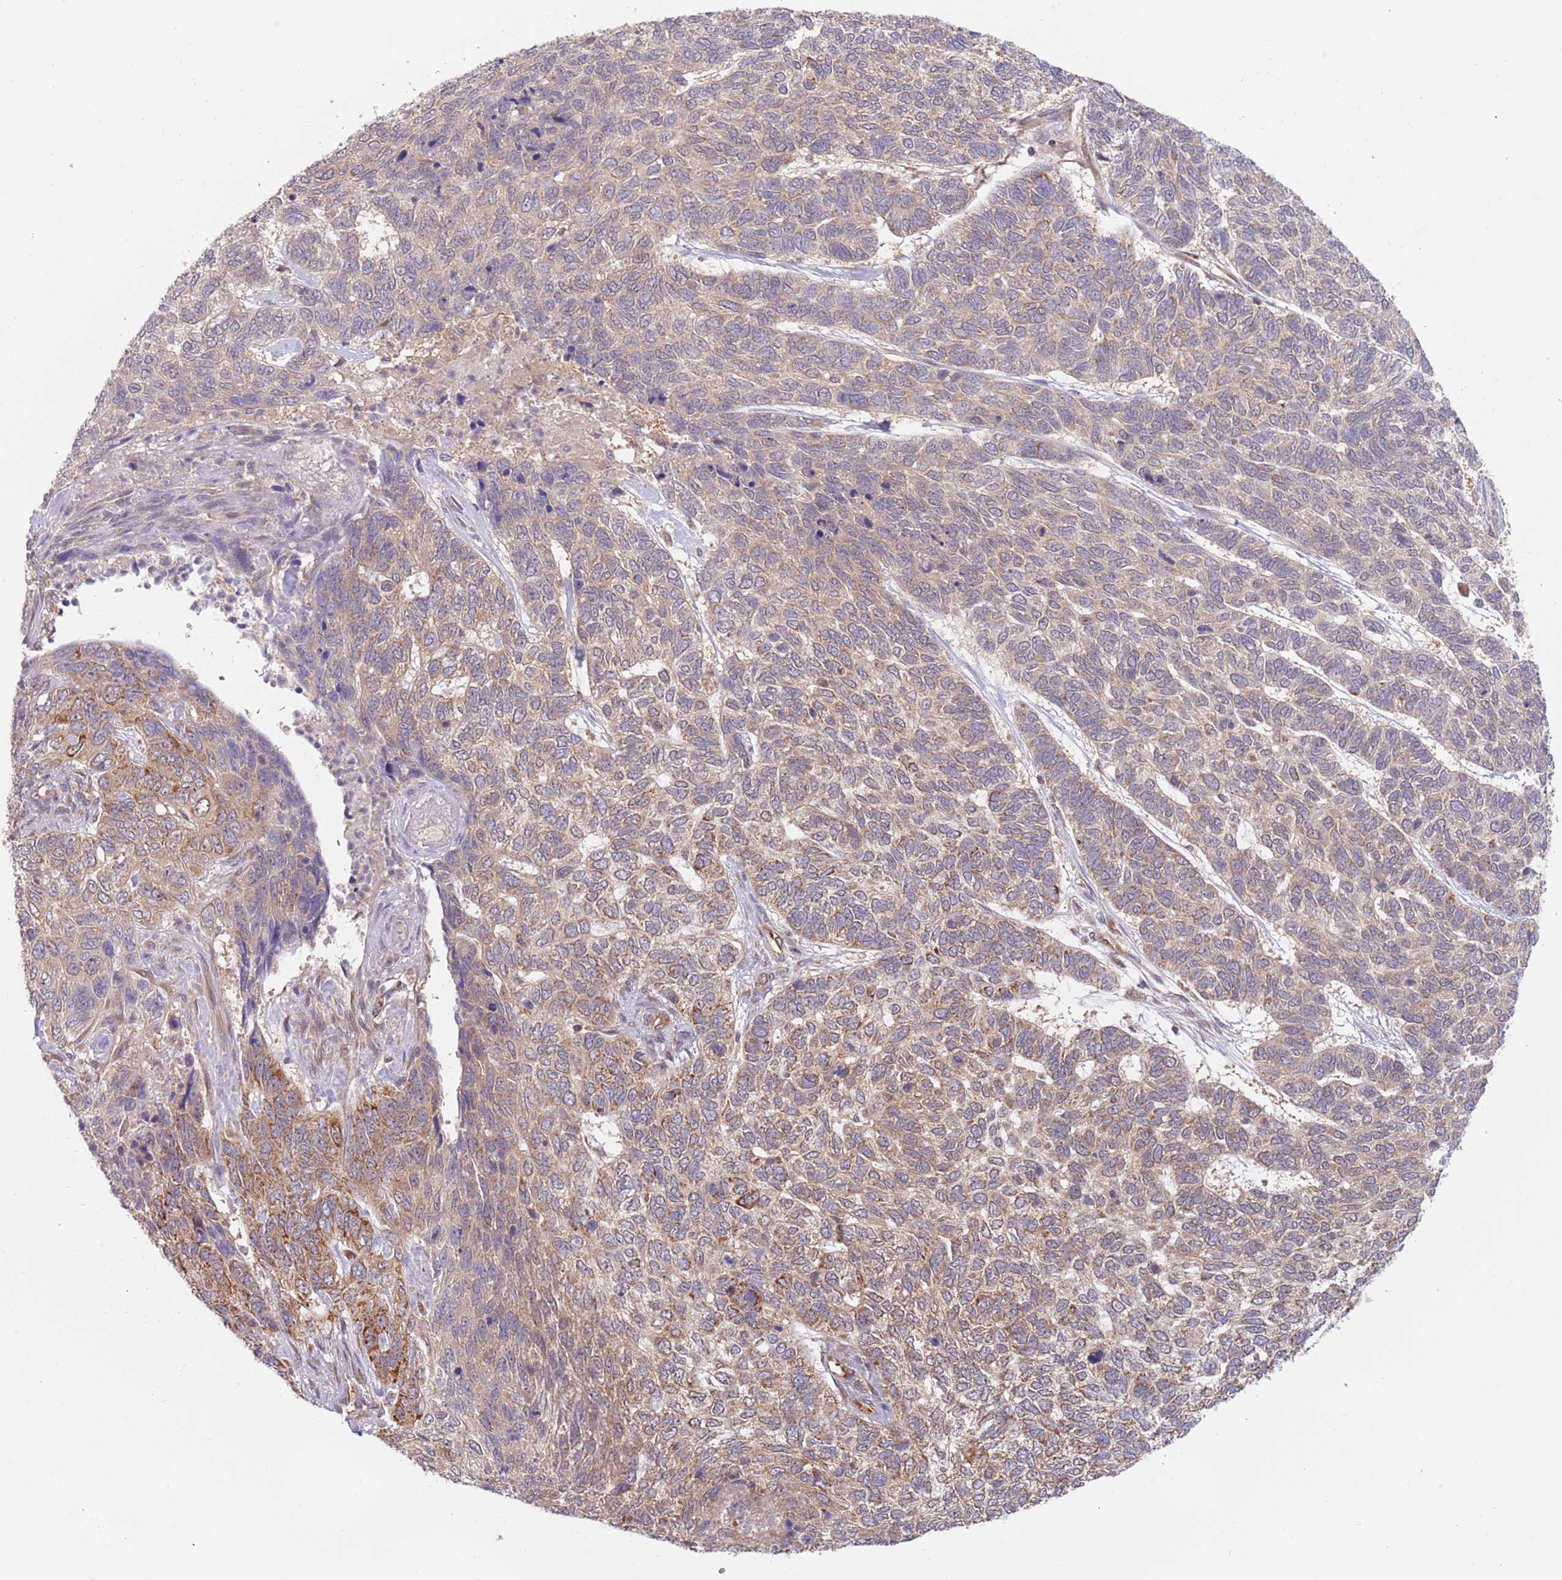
{"staining": {"intensity": "moderate", "quantity": "<25%", "location": "cytoplasmic/membranous"}, "tissue": "skin cancer", "cell_type": "Tumor cells", "image_type": "cancer", "snomed": [{"axis": "morphology", "description": "Basal cell carcinoma"}, {"axis": "topography", "description": "Skin"}], "caption": "This micrograph shows skin cancer (basal cell carcinoma) stained with immunohistochemistry to label a protein in brown. The cytoplasmic/membranous of tumor cells show moderate positivity for the protein. Nuclei are counter-stained blue.", "gene": "GUK1", "patient": {"sex": "female", "age": 65}}